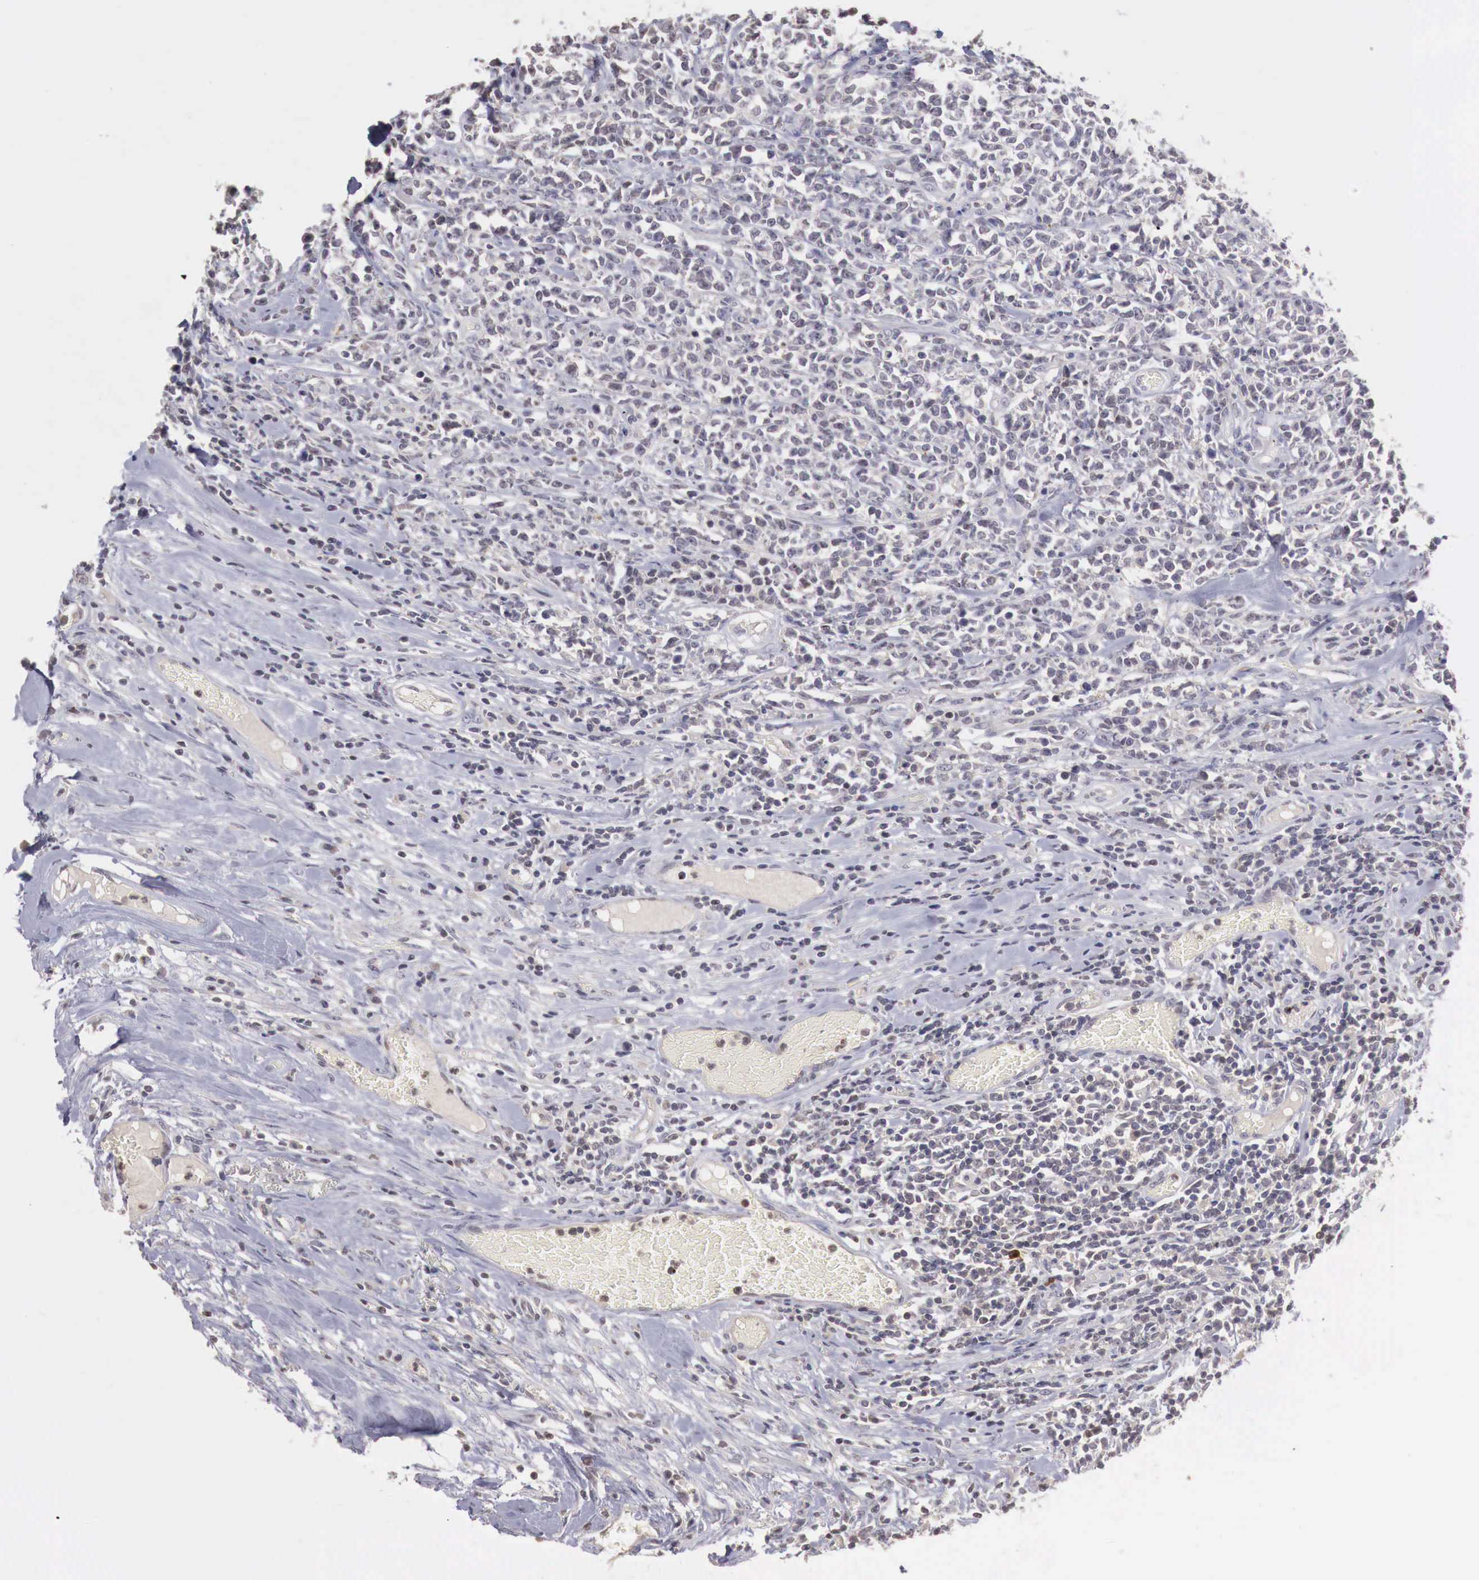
{"staining": {"intensity": "negative", "quantity": "none", "location": "none"}, "tissue": "lymphoma", "cell_type": "Tumor cells", "image_type": "cancer", "snomed": [{"axis": "morphology", "description": "Malignant lymphoma, non-Hodgkin's type, High grade"}, {"axis": "topography", "description": "Colon"}], "caption": "This is an IHC histopathology image of lymphoma. There is no expression in tumor cells.", "gene": "TBC1D9", "patient": {"sex": "male", "age": 82}}